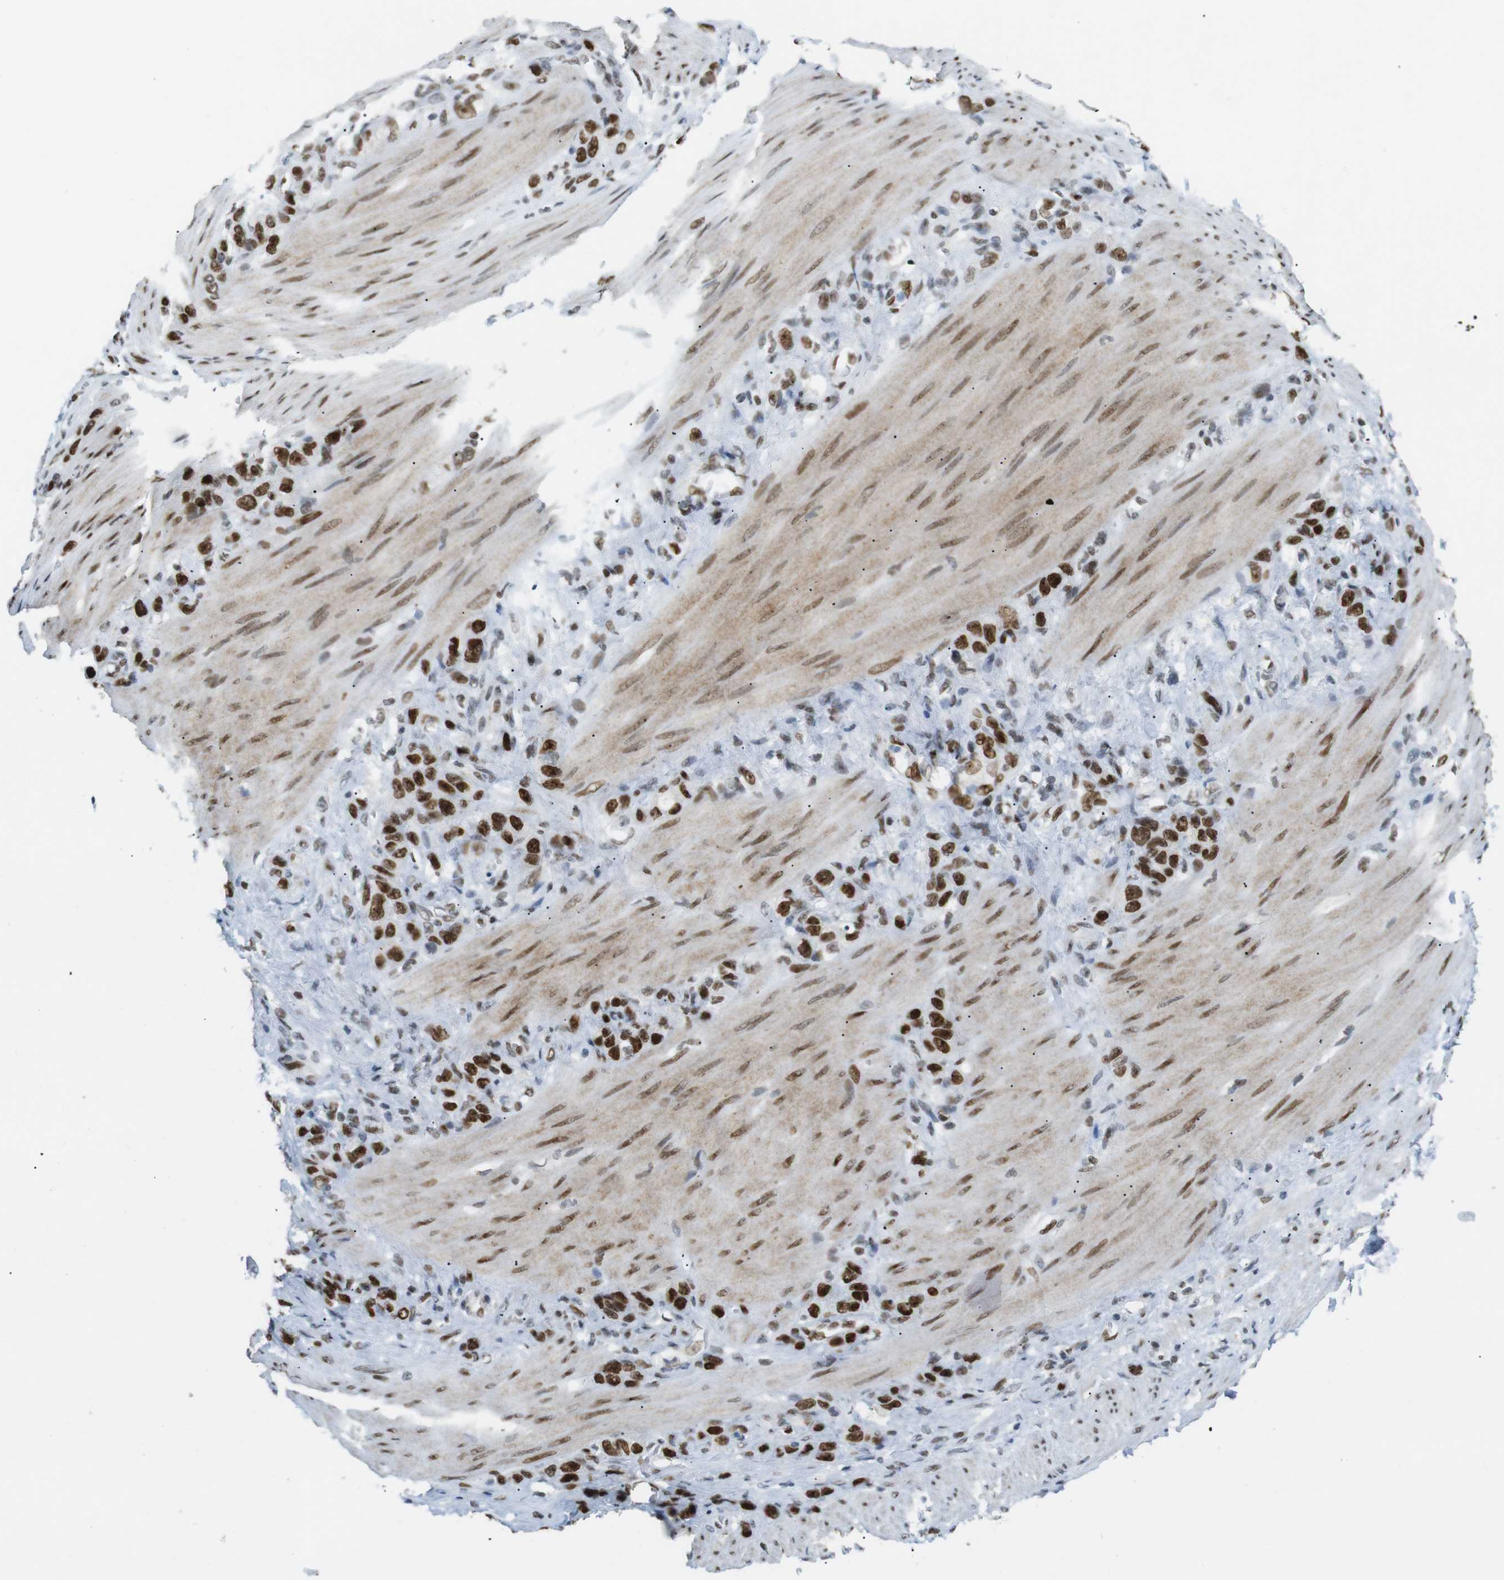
{"staining": {"intensity": "strong", "quantity": ">75%", "location": "nuclear"}, "tissue": "stomach cancer", "cell_type": "Tumor cells", "image_type": "cancer", "snomed": [{"axis": "morphology", "description": "Adenocarcinoma, NOS"}, {"axis": "morphology", "description": "Adenocarcinoma, High grade"}, {"axis": "topography", "description": "Stomach, upper"}, {"axis": "topography", "description": "Stomach, lower"}], "caption": "Protein analysis of stomach cancer tissue shows strong nuclear expression in approximately >75% of tumor cells. (DAB = brown stain, brightfield microscopy at high magnification).", "gene": "RIOX2", "patient": {"sex": "female", "age": 65}}